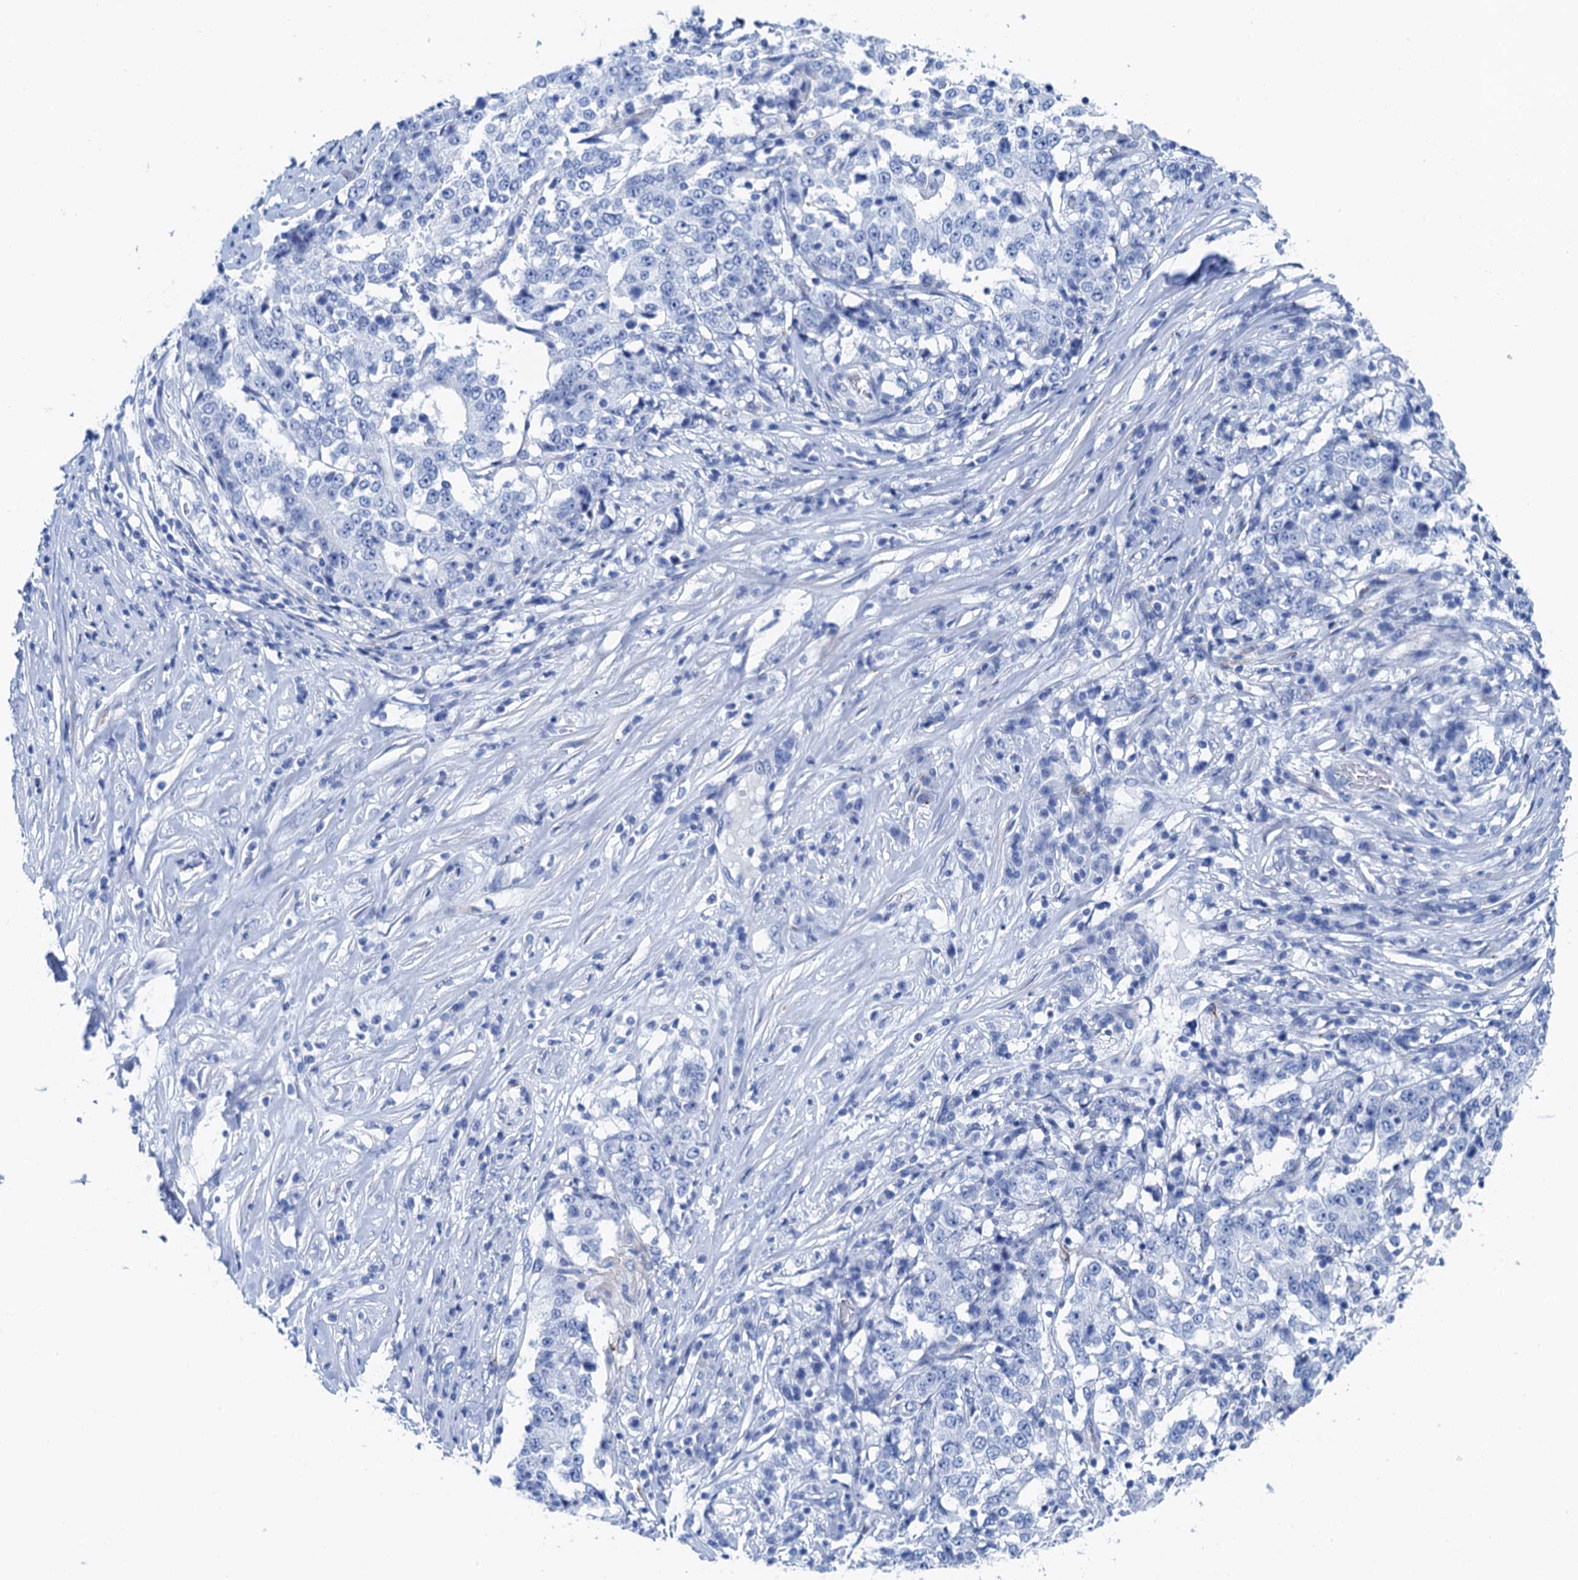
{"staining": {"intensity": "negative", "quantity": "none", "location": "none"}, "tissue": "stomach cancer", "cell_type": "Tumor cells", "image_type": "cancer", "snomed": [{"axis": "morphology", "description": "Adenocarcinoma, NOS"}, {"axis": "topography", "description": "Stomach"}], "caption": "Human adenocarcinoma (stomach) stained for a protein using immunohistochemistry reveals no staining in tumor cells.", "gene": "NLRP10", "patient": {"sex": "male", "age": 59}}